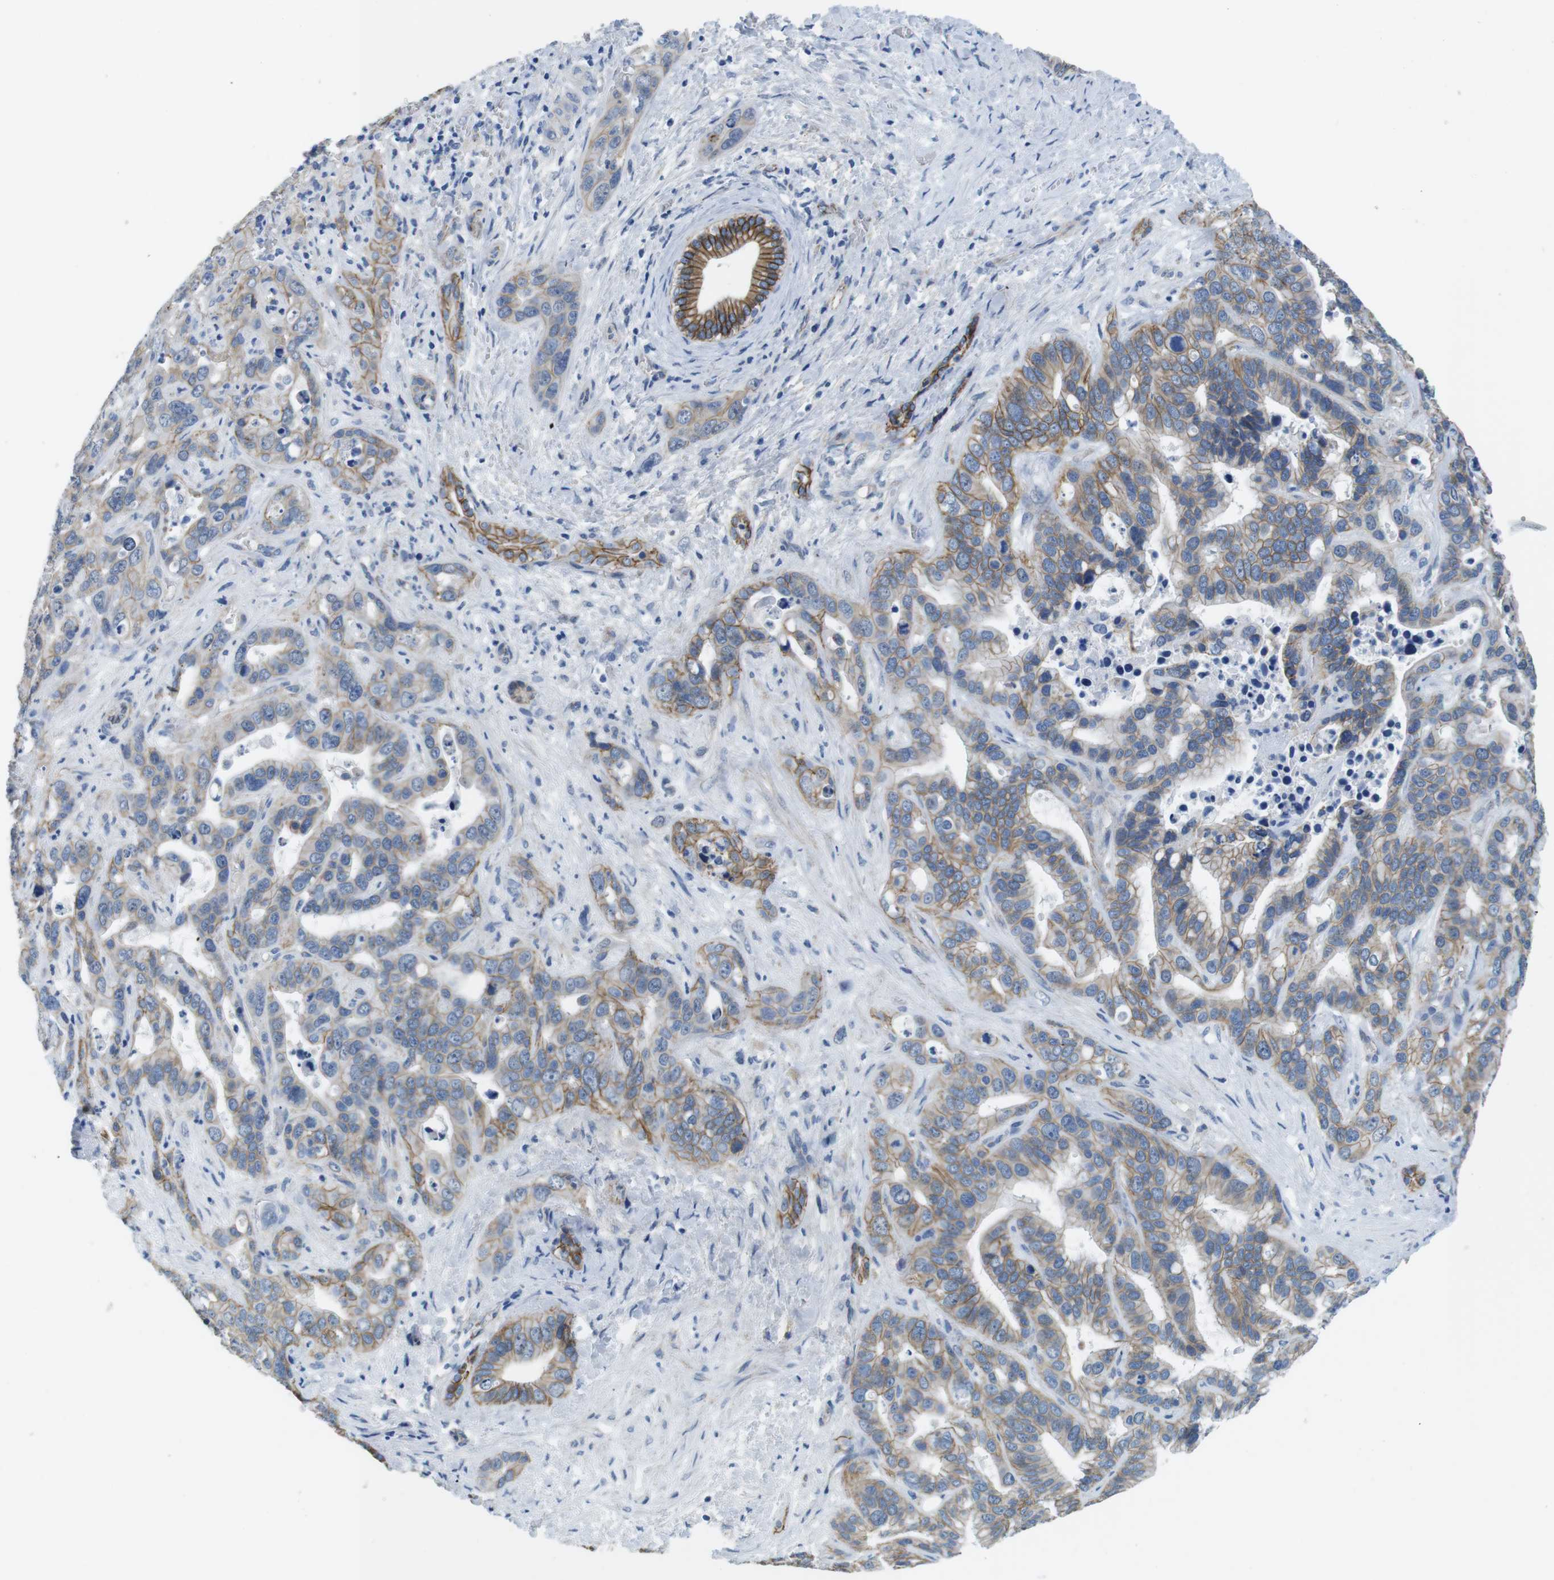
{"staining": {"intensity": "moderate", "quantity": ">75%", "location": "cytoplasmic/membranous"}, "tissue": "liver cancer", "cell_type": "Tumor cells", "image_type": "cancer", "snomed": [{"axis": "morphology", "description": "Cholangiocarcinoma"}, {"axis": "topography", "description": "Liver"}], "caption": "Liver cholangiocarcinoma stained for a protein (brown) demonstrates moderate cytoplasmic/membranous positive expression in approximately >75% of tumor cells.", "gene": "SLC6A6", "patient": {"sex": "female", "age": 65}}